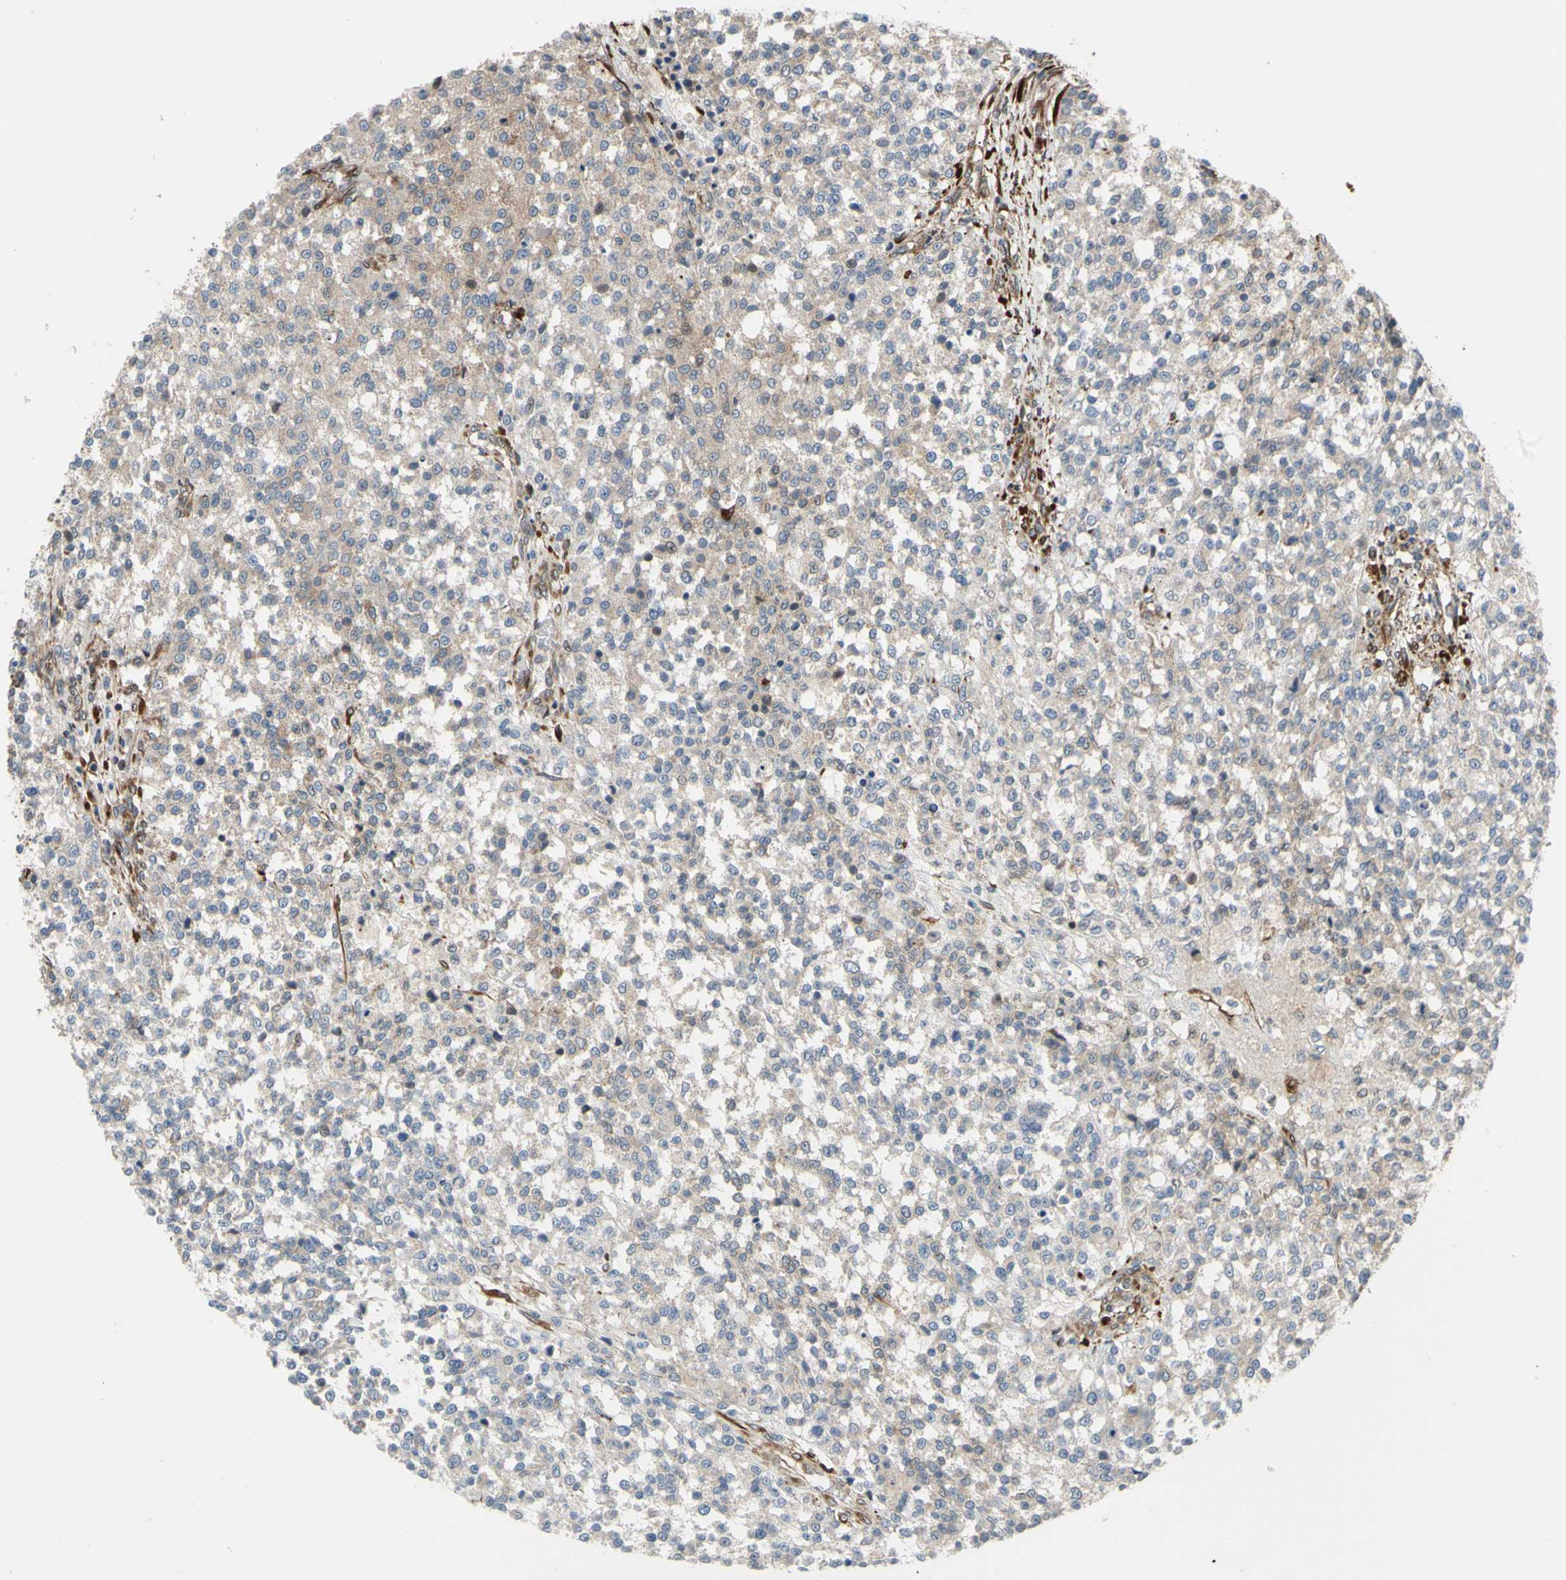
{"staining": {"intensity": "weak", "quantity": ">75%", "location": "cytoplasmic/membranous"}, "tissue": "testis cancer", "cell_type": "Tumor cells", "image_type": "cancer", "snomed": [{"axis": "morphology", "description": "Seminoma, NOS"}, {"axis": "topography", "description": "Testis"}], "caption": "Immunohistochemical staining of human testis cancer (seminoma) exhibits low levels of weak cytoplasmic/membranous positivity in approximately >75% of tumor cells.", "gene": "PRAF2", "patient": {"sex": "male", "age": 59}}